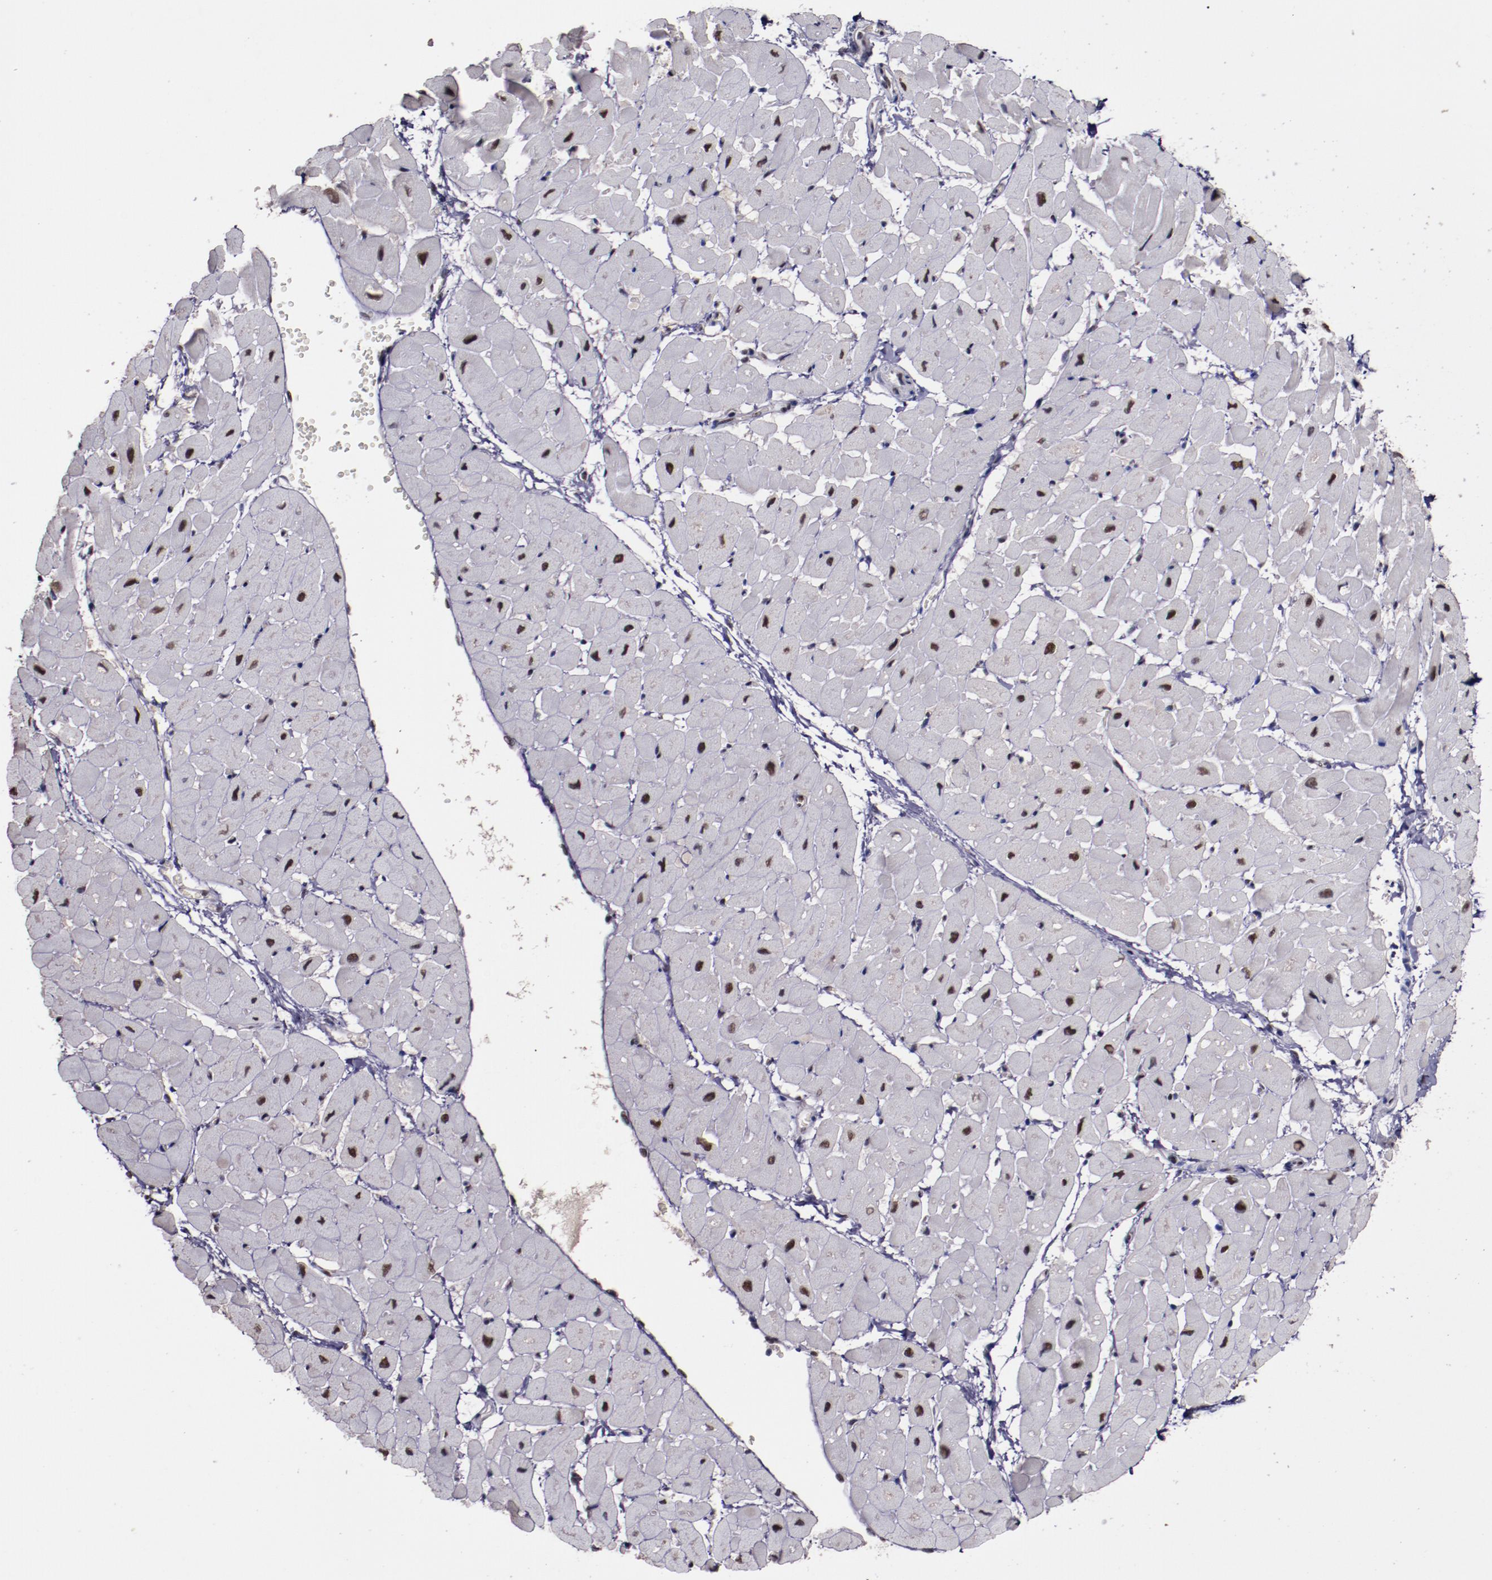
{"staining": {"intensity": "moderate", "quantity": ">75%", "location": "nuclear"}, "tissue": "heart muscle", "cell_type": "Cardiomyocytes", "image_type": "normal", "snomed": [{"axis": "morphology", "description": "Normal tissue, NOS"}, {"axis": "topography", "description": "Heart"}], "caption": "Immunohistochemistry micrograph of benign heart muscle: human heart muscle stained using immunohistochemistry (IHC) shows medium levels of moderate protein expression localized specifically in the nuclear of cardiomyocytes, appearing as a nuclear brown color.", "gene": "PPP4R3A", "patient": {"sex": "male", "age": 45}}